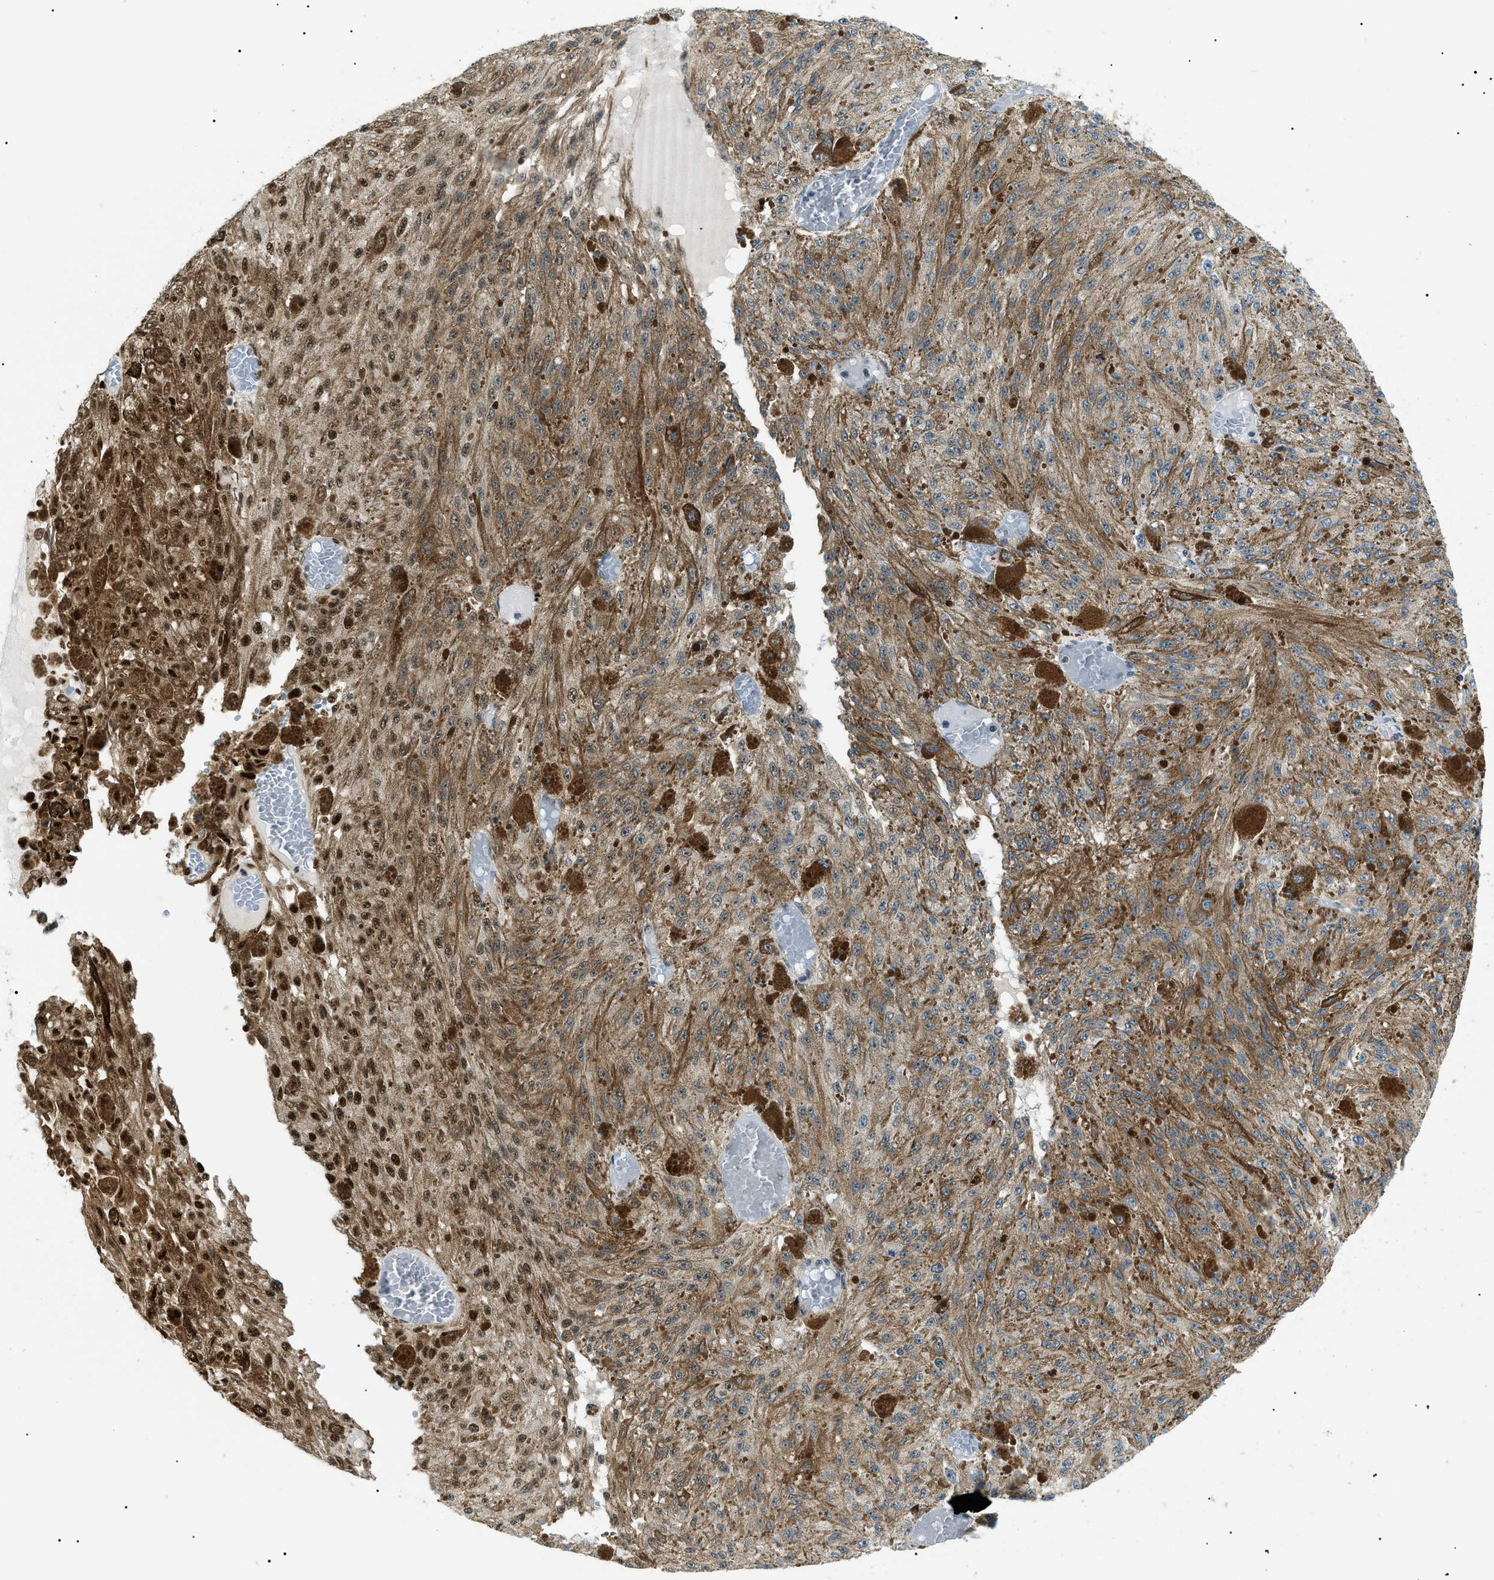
{"staining": {"intensity": "moderate", "quantity": ">75%", "location": "cytoplasmic/membranous,nuclear"}, "tissue": "melanoma", "cell_type": "Tumor cells", "image_type": "cancer", "snomed": [{"axis": "morphology", "description": "Malignant melanoma, NOS"}, {"axis": "topography", "description": "Other"}], "caption": "A high-resolution image shows immunohistochemistry staining of malignant melanoma, which exhibits moderate cytoplasmic/membranous and nuclear expression in about >75% of tumor cells.", "gene": "CWC25", "patient": {"sex": "male", "age": 79}}